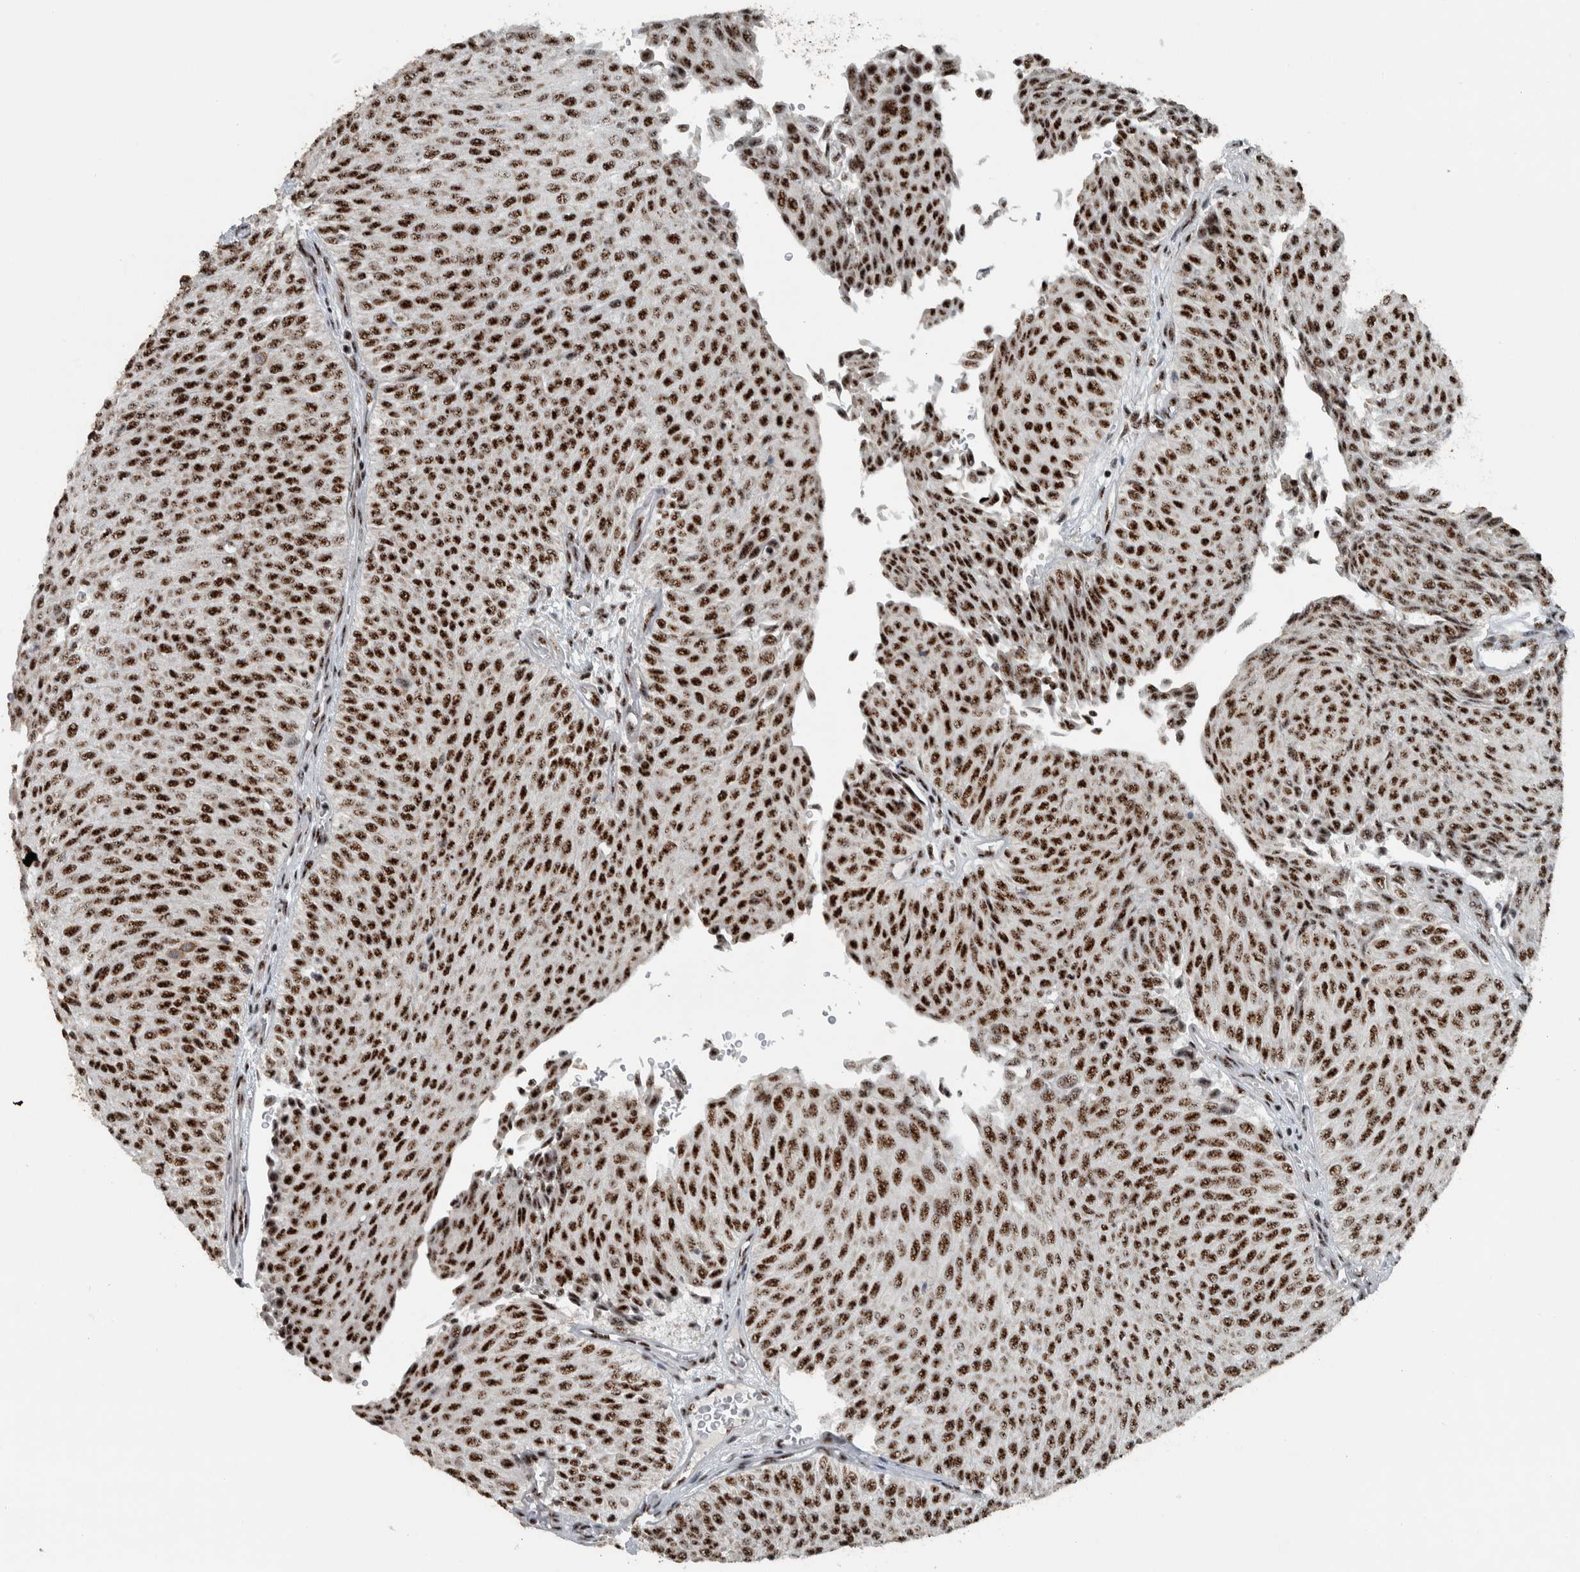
{"staining": {"intensity": "strong", "quantity": ">75%", "location": "nuclear"}, "tissue": "urothelial cancer", "cell_type": "Tumor cells", "image_type": "cancer", "snomed": [{"axis": "morphology", "description": "Urothelial carcinoma, Low grade"}, {"axis": "topography", "description": "Urinary bladder"}], "caption": "Low-grade urothelial carcinoma stained with DAB (3,3'-diaminobenzidine) immunohistochemistry (IHC) demonstrates high levels of strong nuclear expression in approximately >75% of tumor cells.", "gene": "SON", "patient": {"sex": "male", "age": 78}}